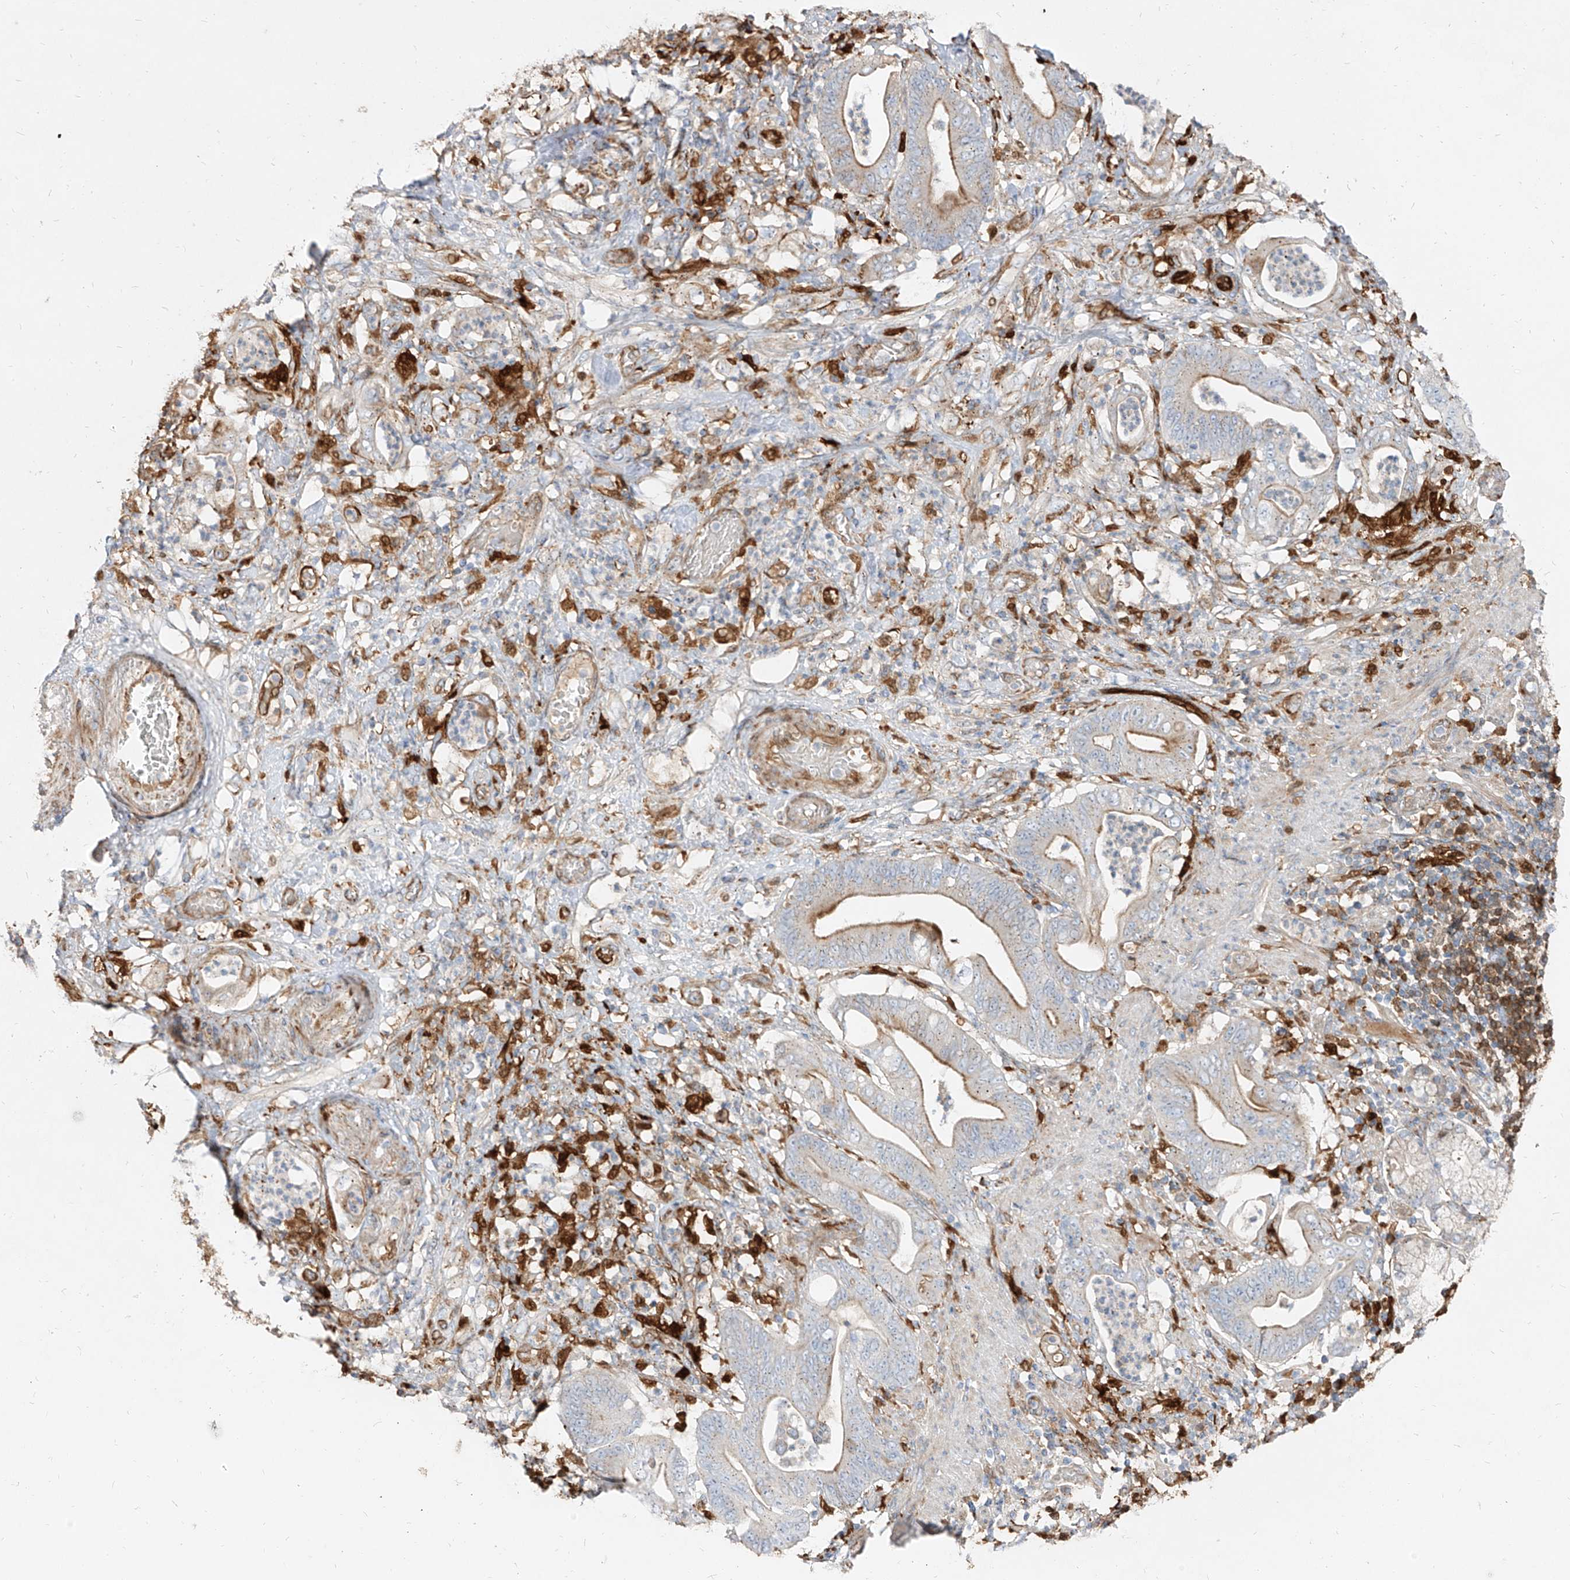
{"staining": {"intensity": "moderate", "quantity": "25%-75%", "location": "cytoplasmic/membranous"}, "tissue": "stomach cancer", "cell_type": "Tumor cells", "image_type": "cancer", "snomed": [{"axis": "morphology", "description": "Adenocarcinoma, NOS"}, {"axis": "topography", "description": "Stomach"}], "caption": "Stomach cancer stained with a protein marker reveals moderate staining in tumor cells.", "gene": "KYNU", "patient": {"sex": "female", "age": 73}}